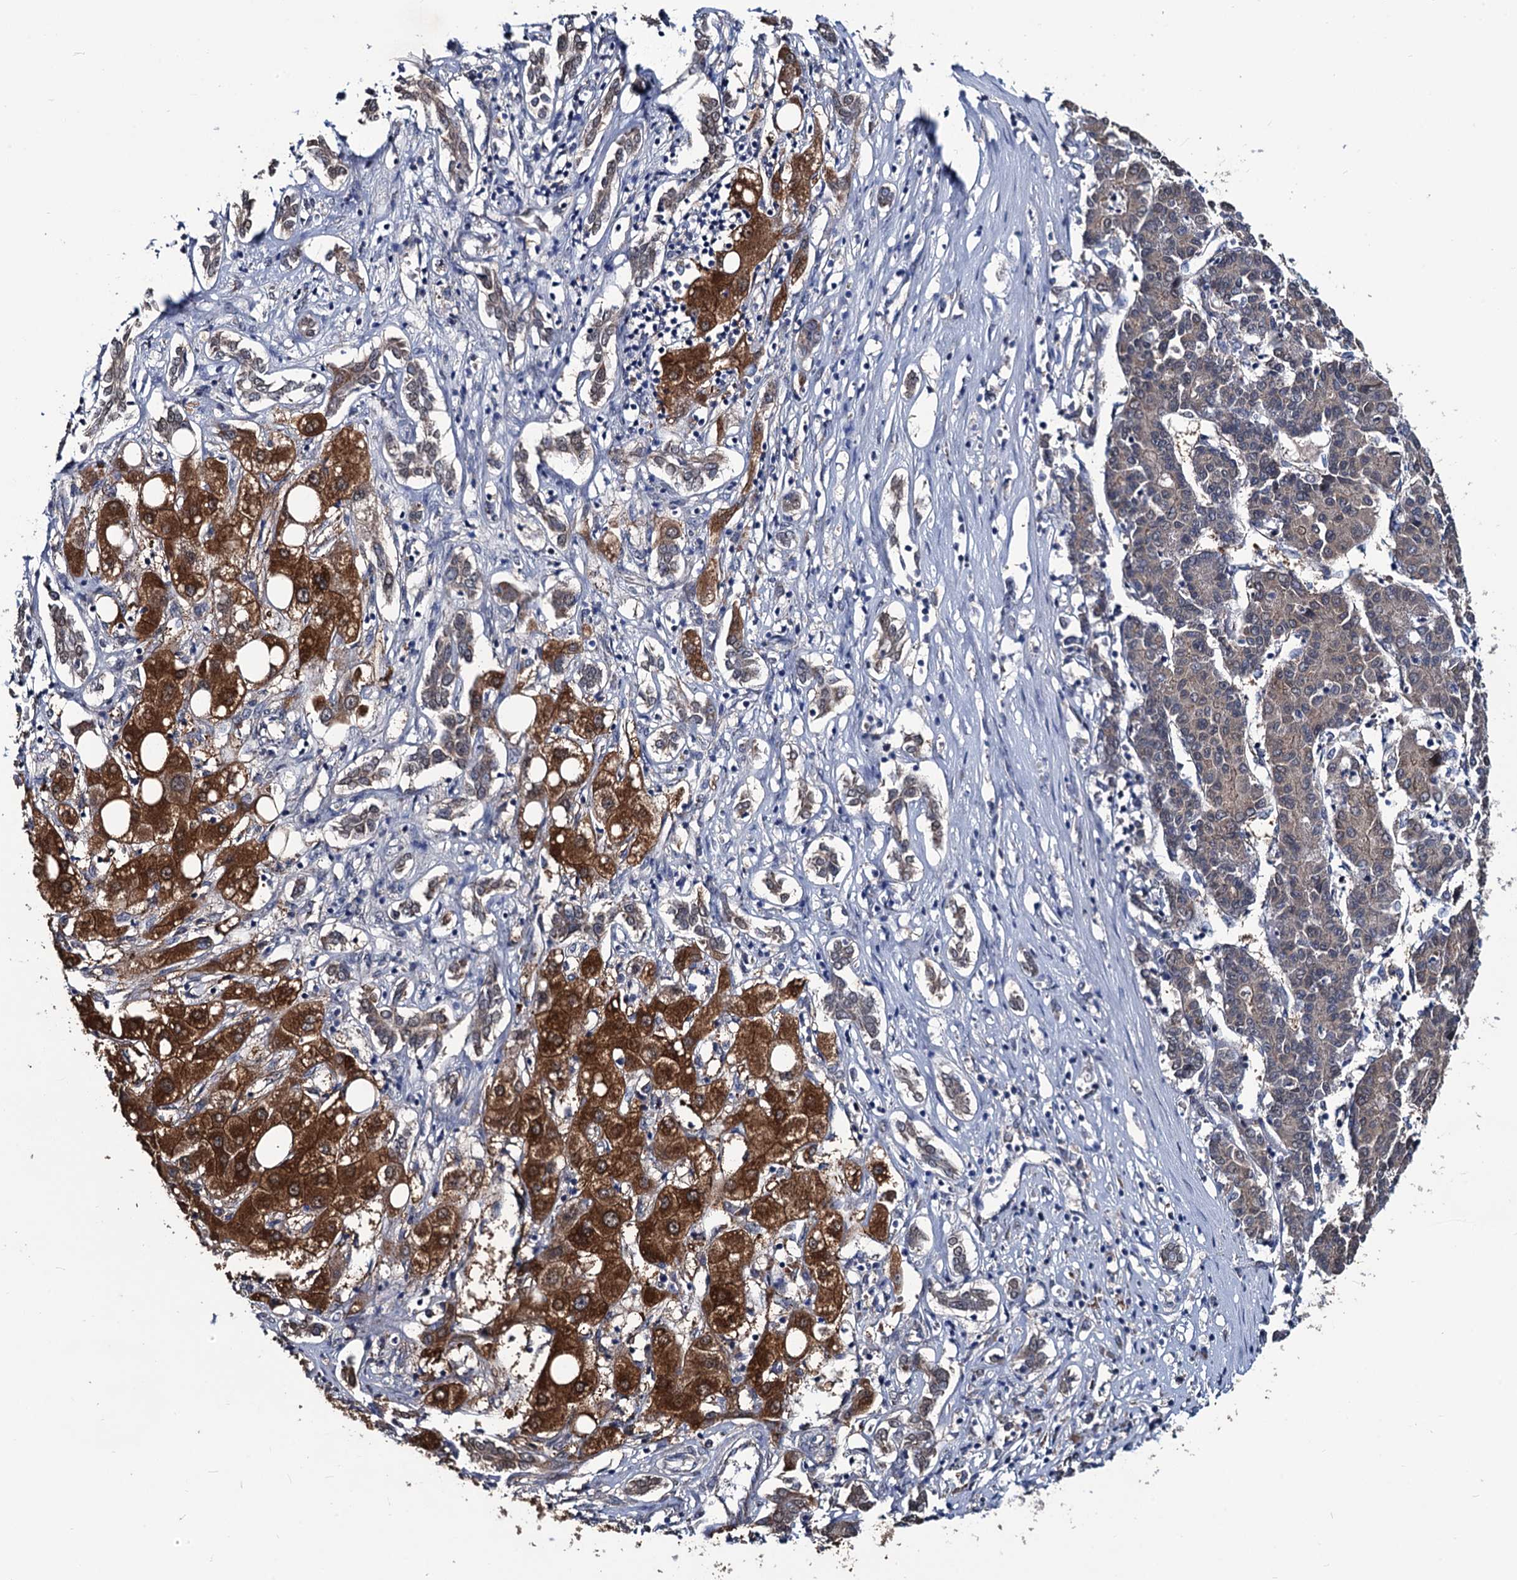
{"staining": {"intensity": "negative", "quantity": "none", "location": "none"}, "tissue": "liver cancer", "cell_type": "Tumor cells", "image_type": "cancer", "snomed": [{"axis": "morphology", "description": "Carcinoma, Hepatocellular, NOS"}, {"axis": "topography", "description": "Liver"}], "caption": "Photomicrograph shows no protein positivity in tumor cells of liver hepatocellular carcinoma tissue.", "gene": "RTKN2", "patient": {"sex": "male", "age": 65}}